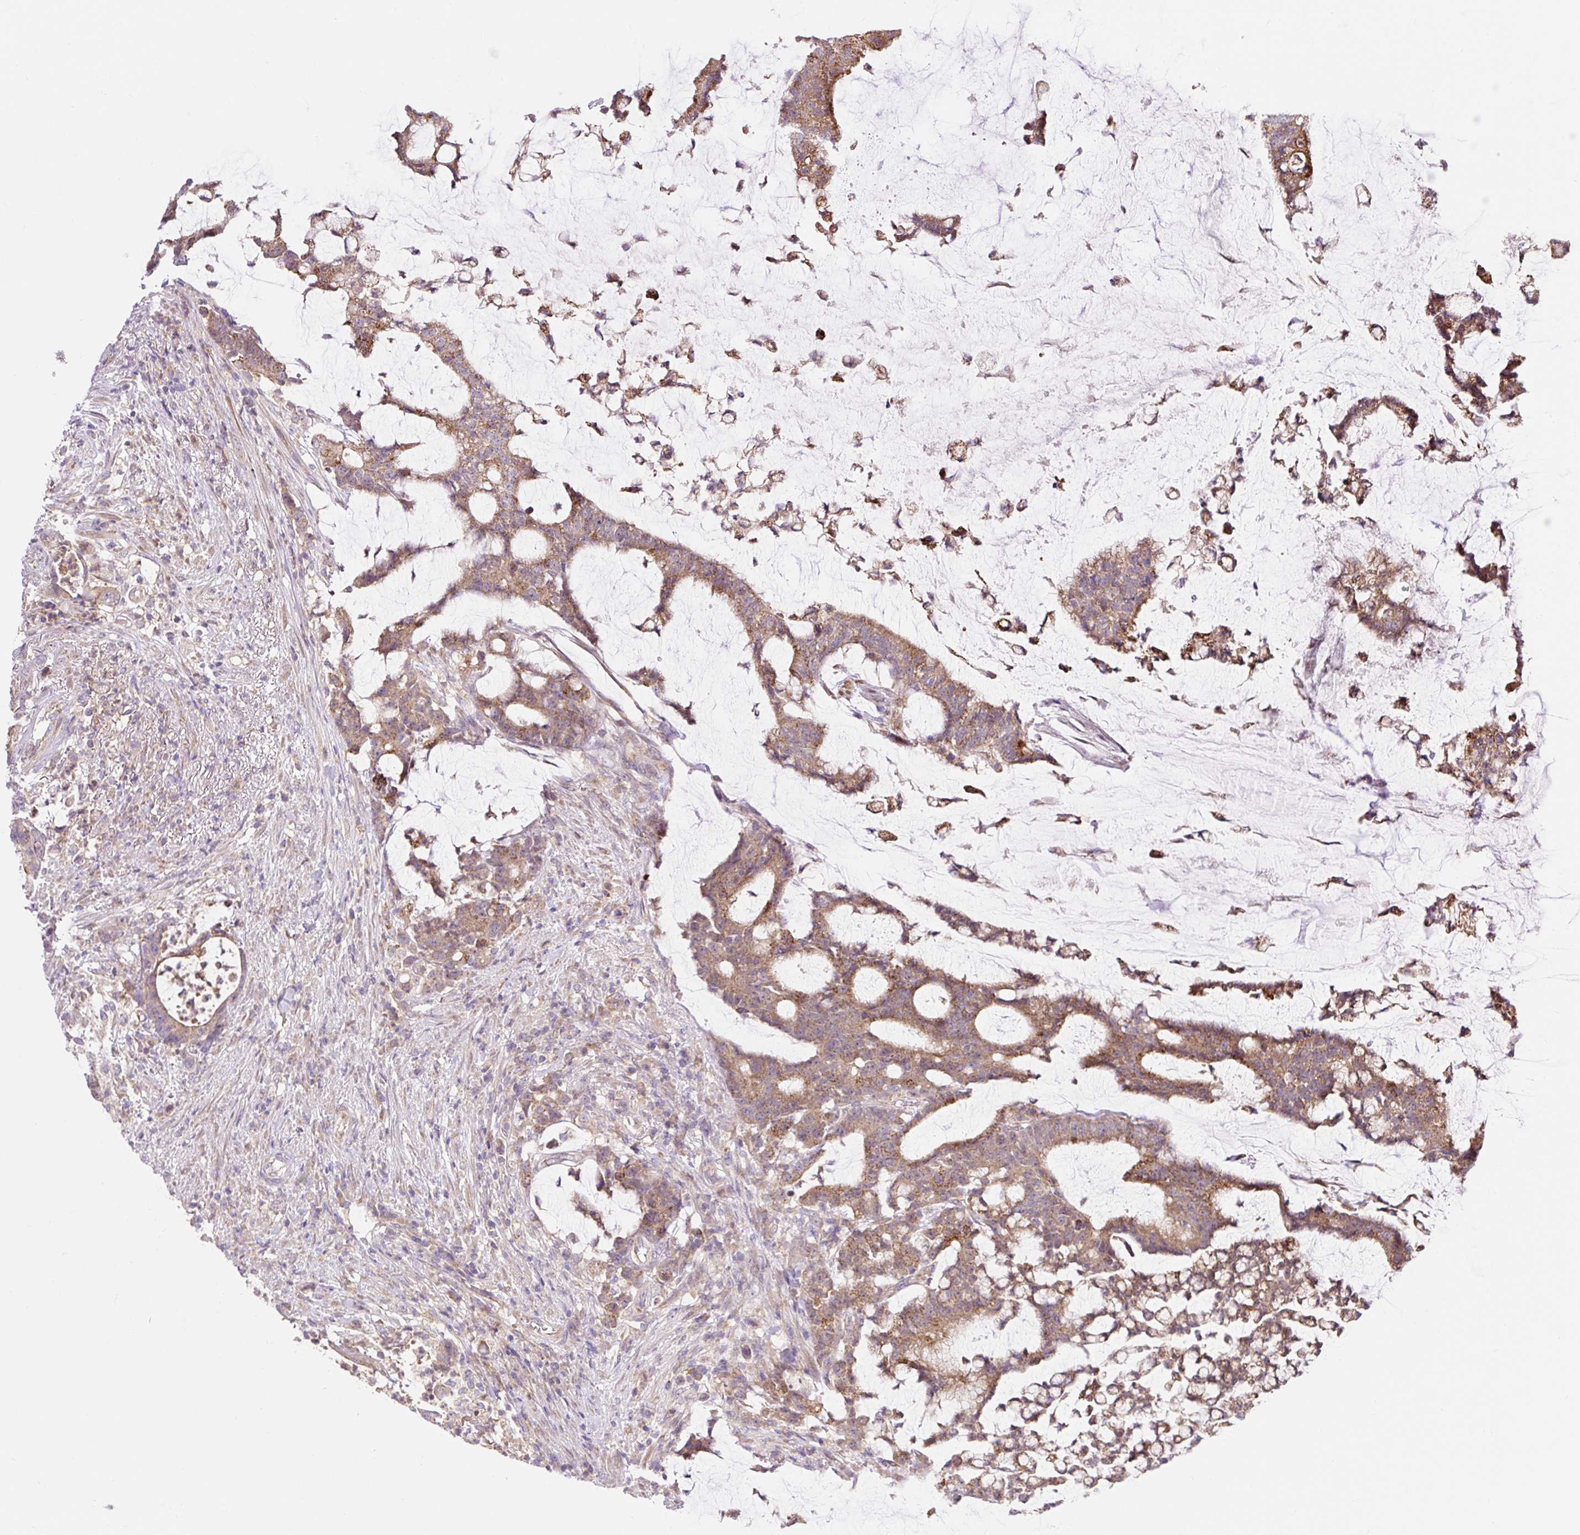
{"staining": {"intensity": "moderate", "quantity": ">75%", "location": "cytoplasmic/membranous"}, "tissue": "colorectal cancer", "cell_type": "Tumor cells", "image_type": "cancer", "snomed": [{"axis": "morphology", "description": "Adenocarcinoma, NOS"}, {"axis": "topography", "description": "Colon"}], "caption": "IHC of human colorectal cancer (adenocarcinoma) shows medium levels of moderate cytoplasmic/membranous expression in about >75% of tumor cells. (brown staining indicates protein expression, while blue staining denotes nuclei).", "gene": "TRIAP1", "patient": {"sex": "female", "age": 84}}